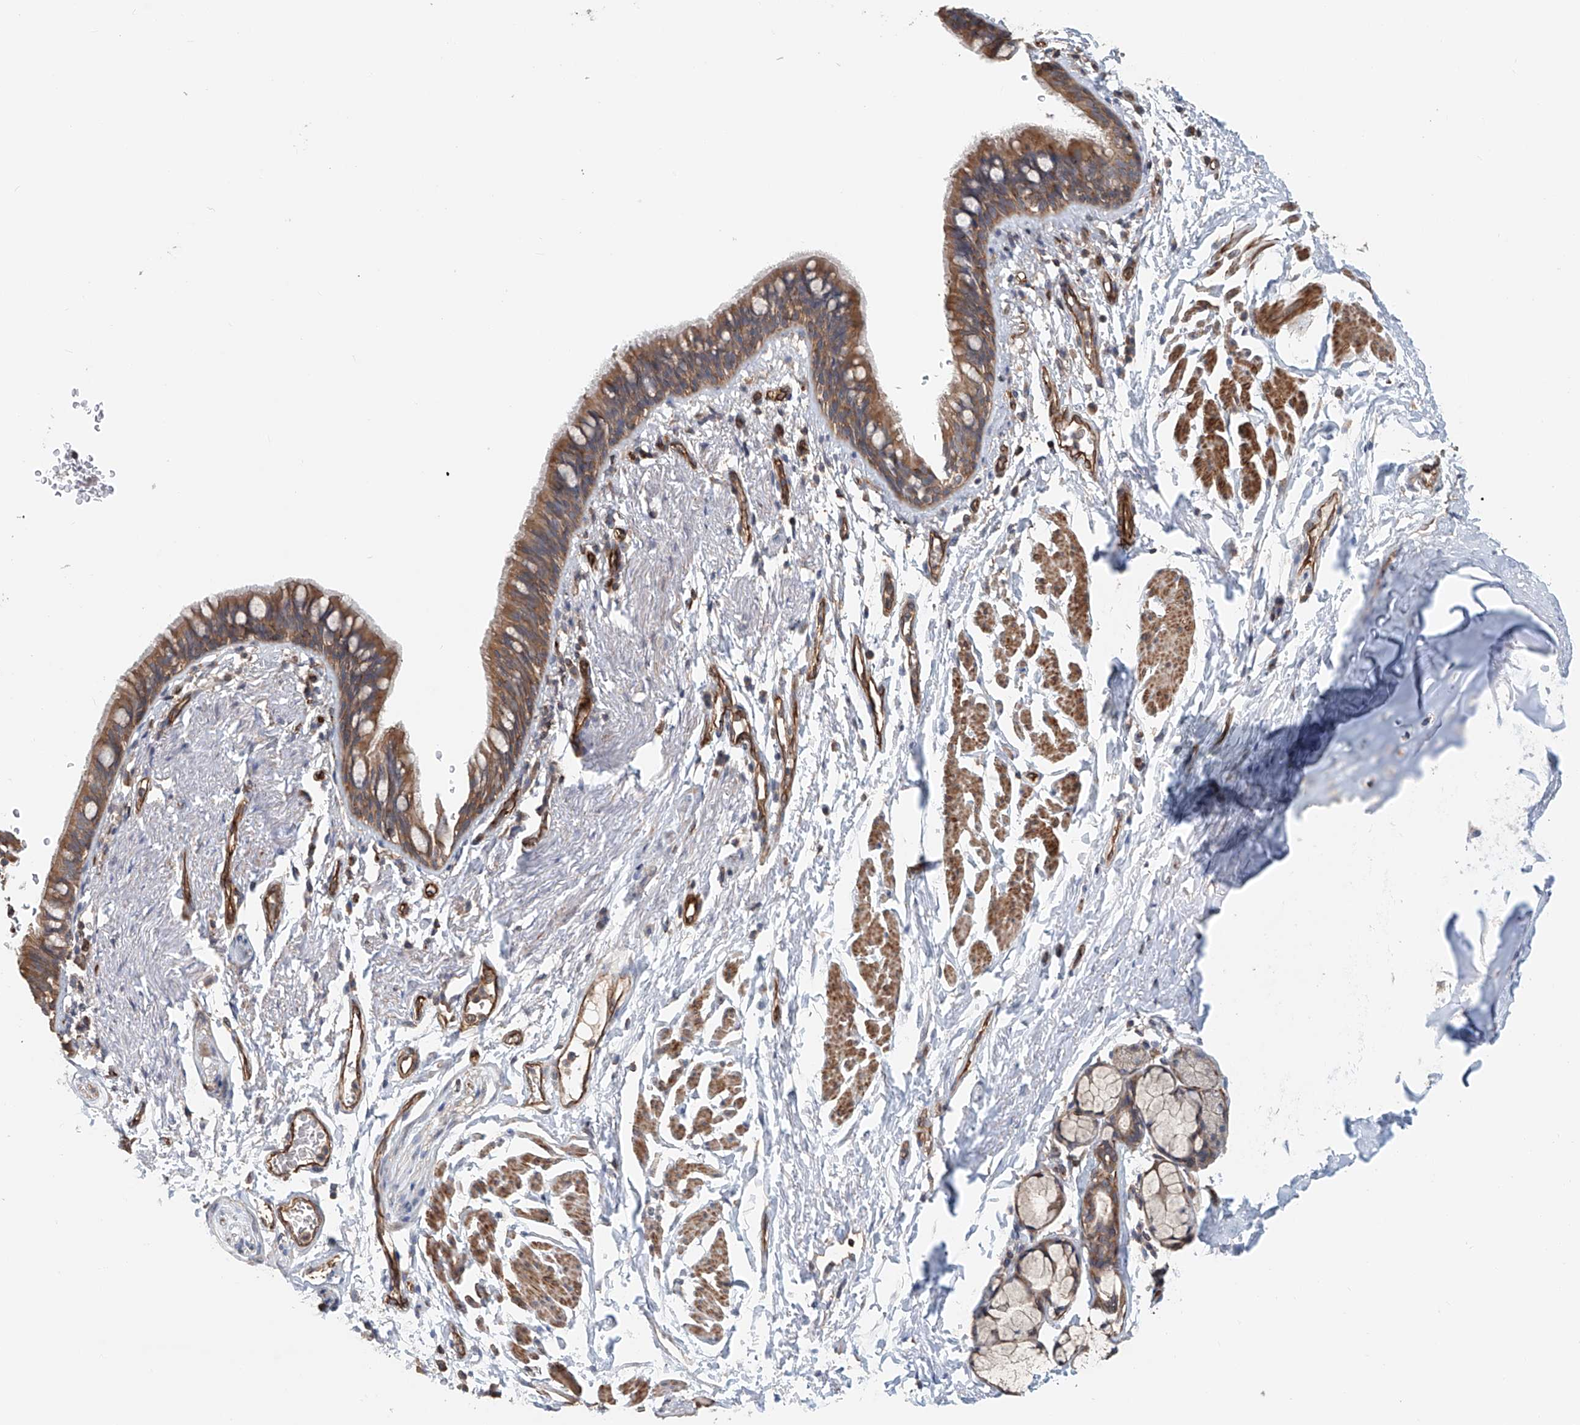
{"staining": {"intensity": "moderate", "quantity": ">75%", "location": "cytoplasmic/membranous"}, "tissue": "bronchus", "cell_type": "Respiratory epithelial cells", "image_type": "normal", "snomed": [{"axis": "morphology", "description": "Normal tissue, NOS"}, {"axis": "topography", "description": "Cartilage tissue"}, {"axis": "topography", "description": "Bronchus"}], "caption": "Moderate cytoplasmic/membranous positivity for a protein is seen in approximately >75% of respiratory epithelial cells of benign bronchus using immunohistochemistry.", "gene": "FRYL", "patient": {"sex": "female", "age": 36}}